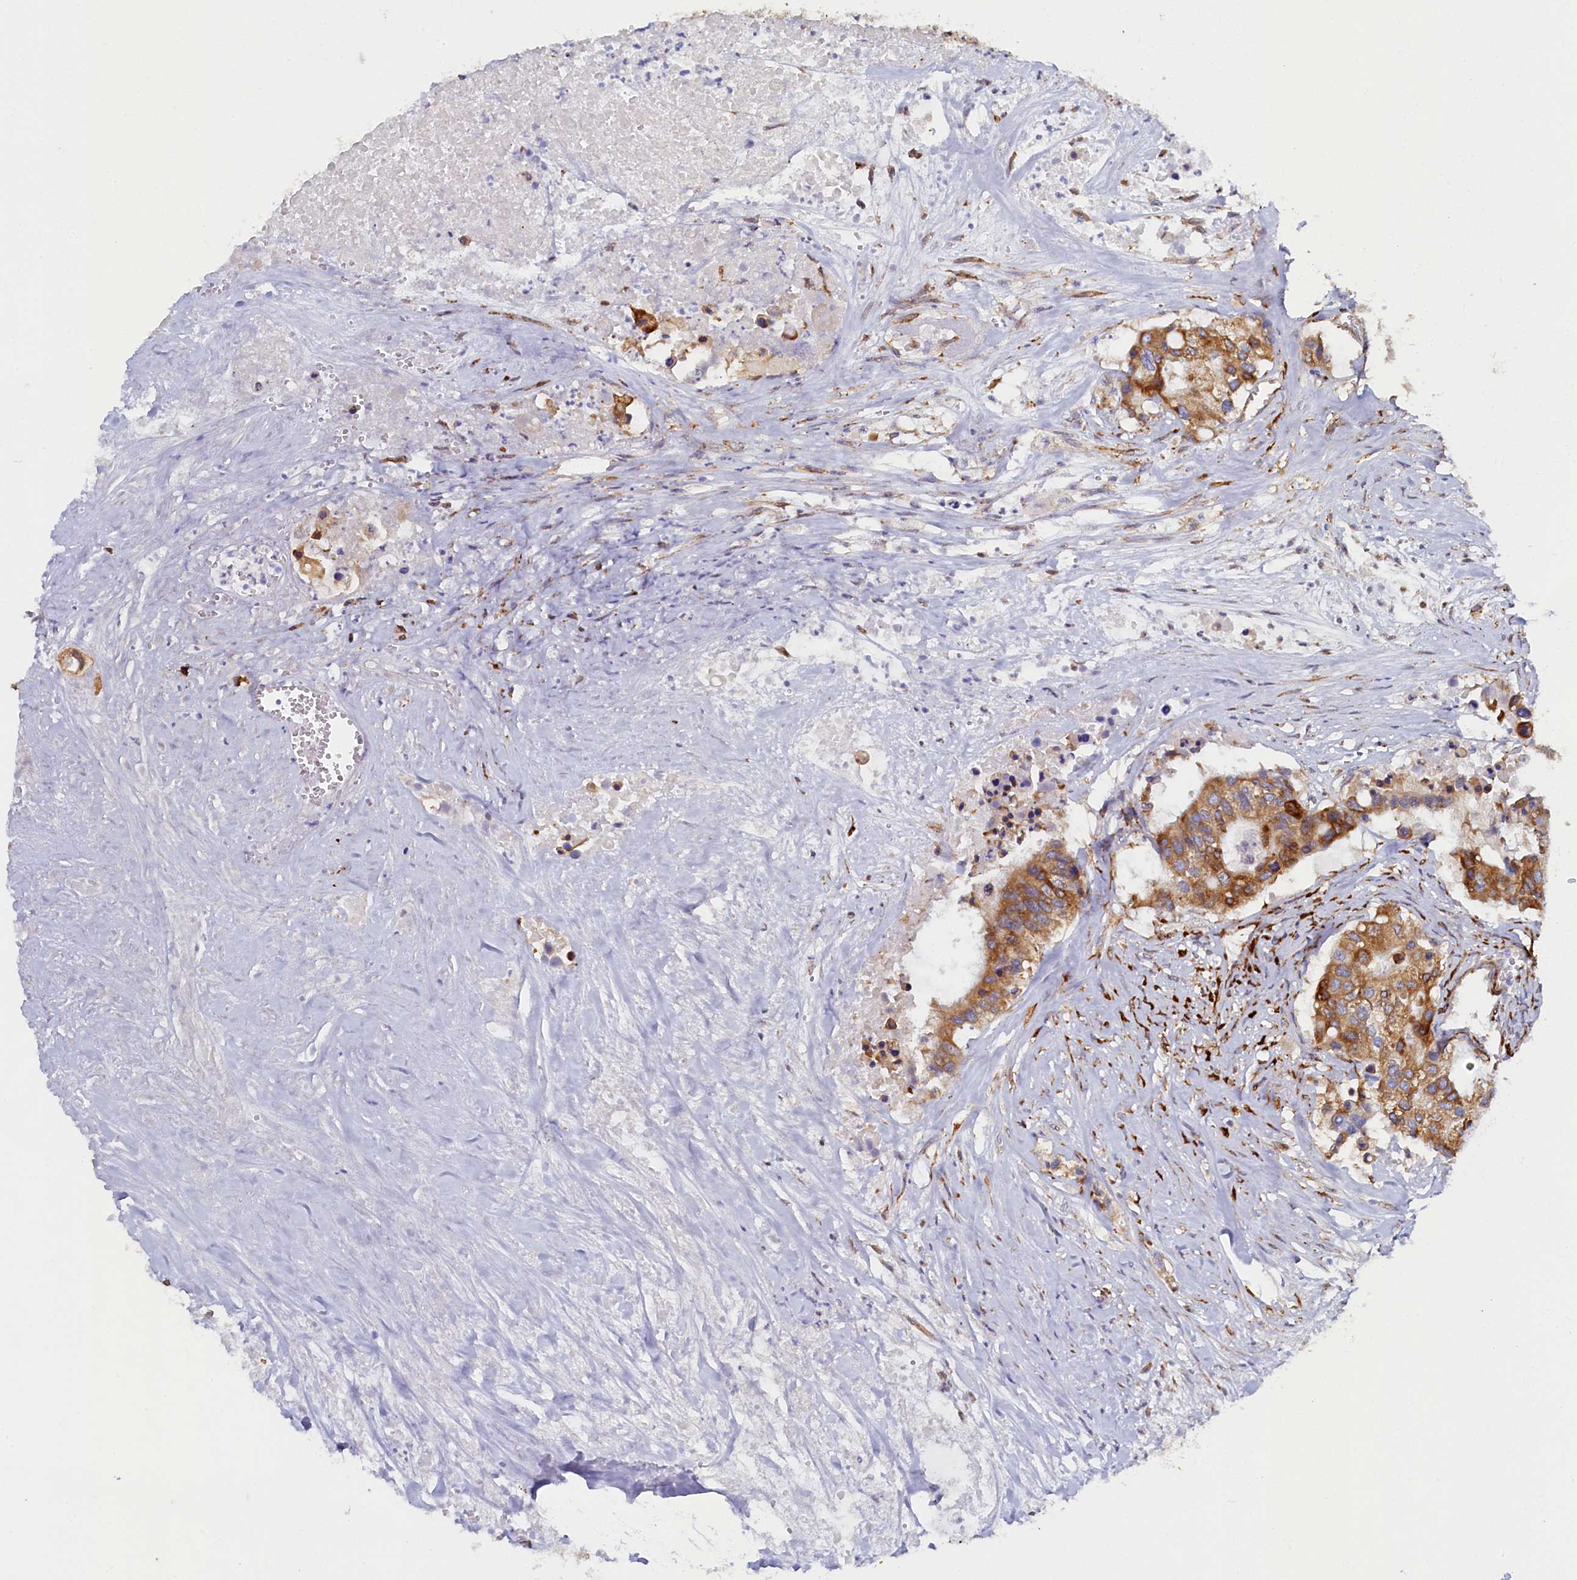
{"staining": {"intensity": "strong", "quantity": ">75%", "location": "cytoplasmic/membranous"}, "tissue": "colorectal cancer", "cell_type": "Tumor cells", "image_type": "cancer", "snomed": [{"axis": "morphology", "description": "Adenocarcinoma, NOS"}, {"axis": "topography", "description": "Colon"}], "caption": "Strong cytoplasmic/membranous staining for a protein is appreciated in about >75% of tumor cells of adenocarcinoma (colorectal) using immunohistochemistry.", "gene": "TMEM18", "patient": {"sex": "male", "age": 77}}